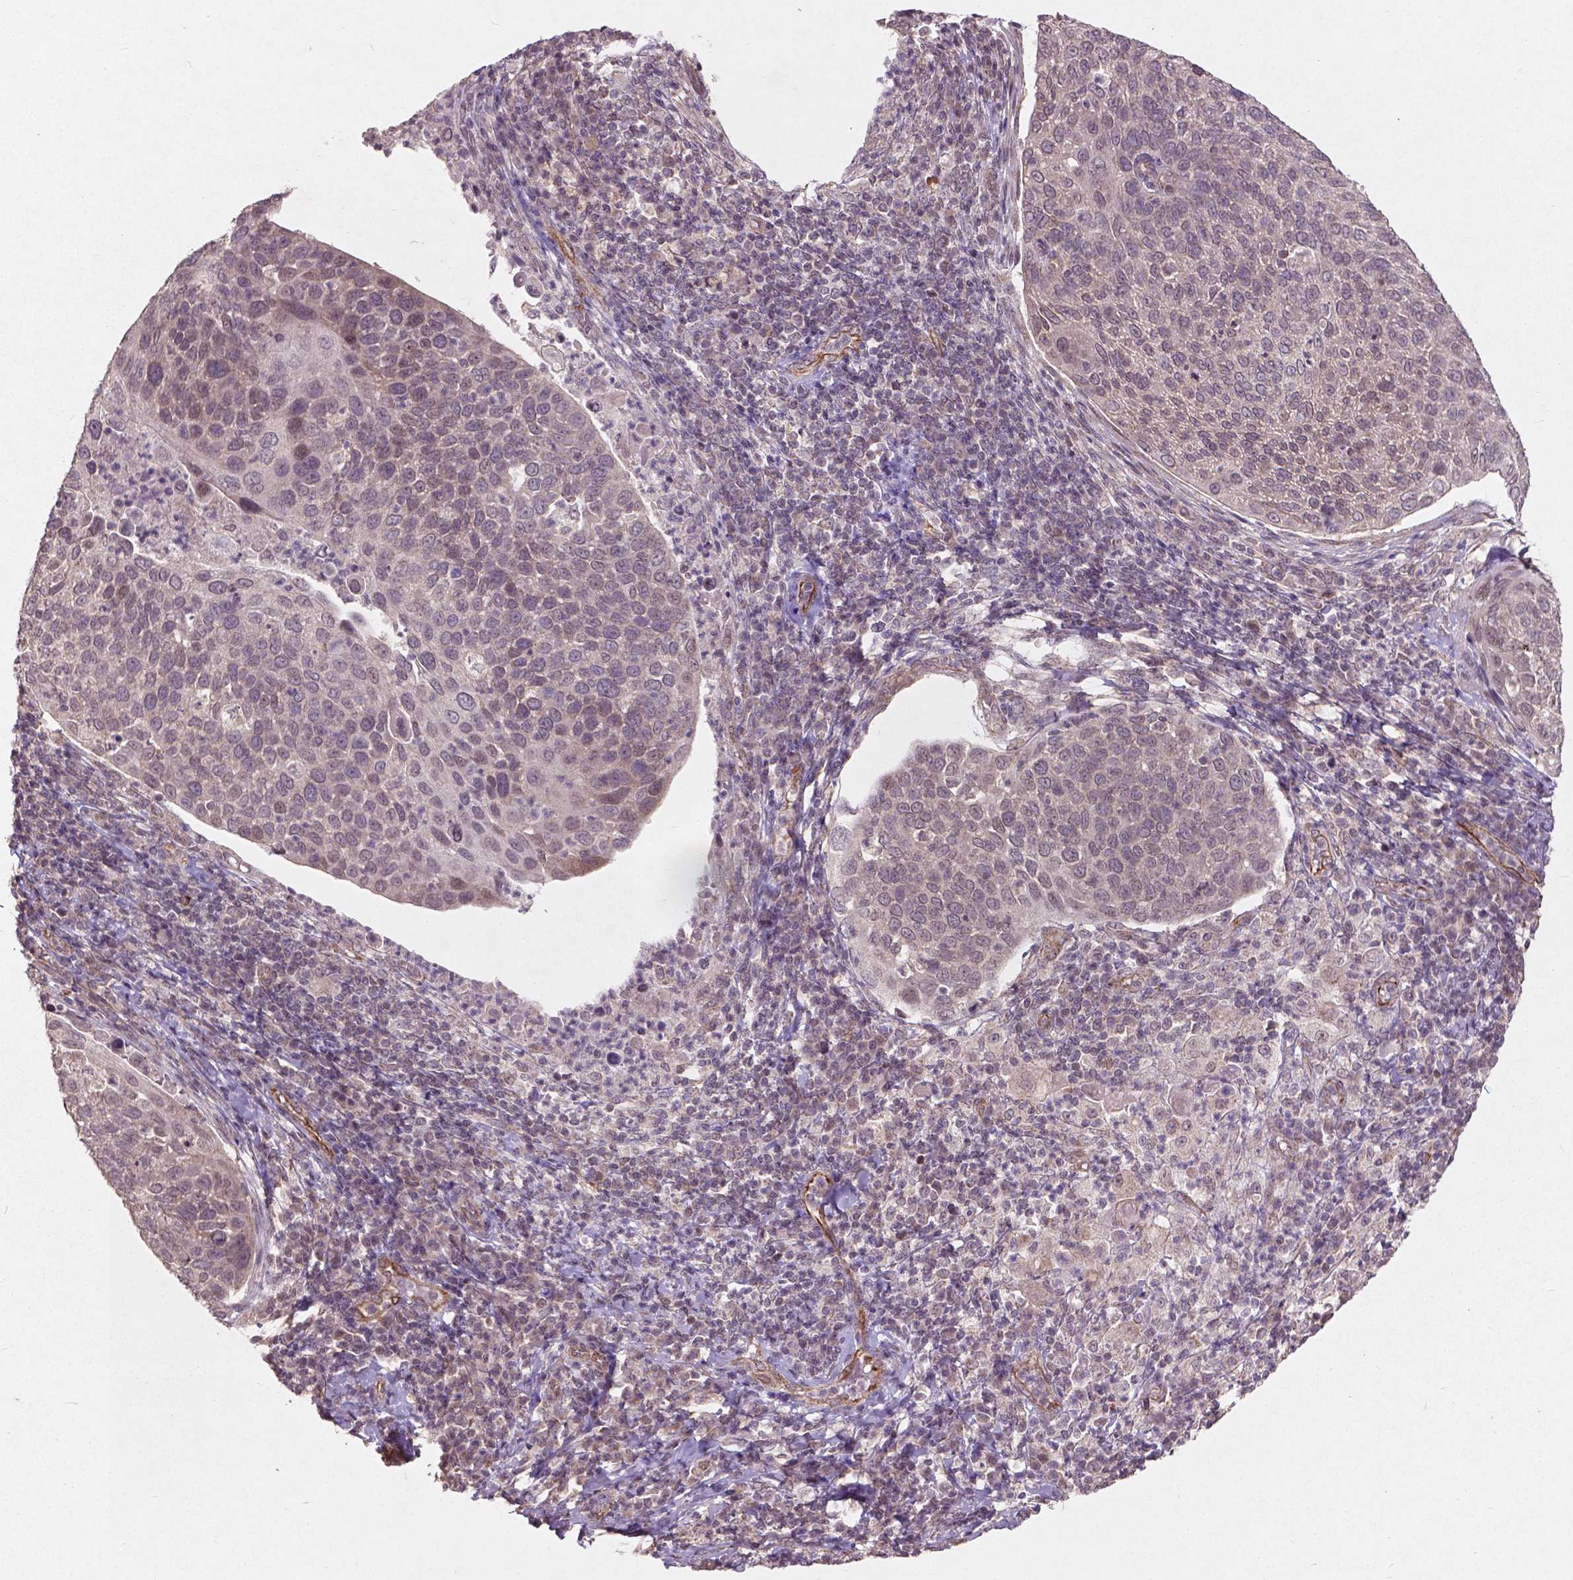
{"staining": {"intensity": "negative", "quantity": "none", "location": "none"}, "tissue": "cervical cancer", "cell_type": "Tumor cells", "image_type": "cancer", "snomed": [{"axis": "morphology", "description": "Squamous cell carcinoma, NOS"}, {"axis": "topography", "description": "Cervix"}], "caption": "There is no significant expression in tumor cells of cervical cancer (squamous cell carcinoma).", "gene": "SMAD2", "patient": {"sex": "female", "age": 54}}